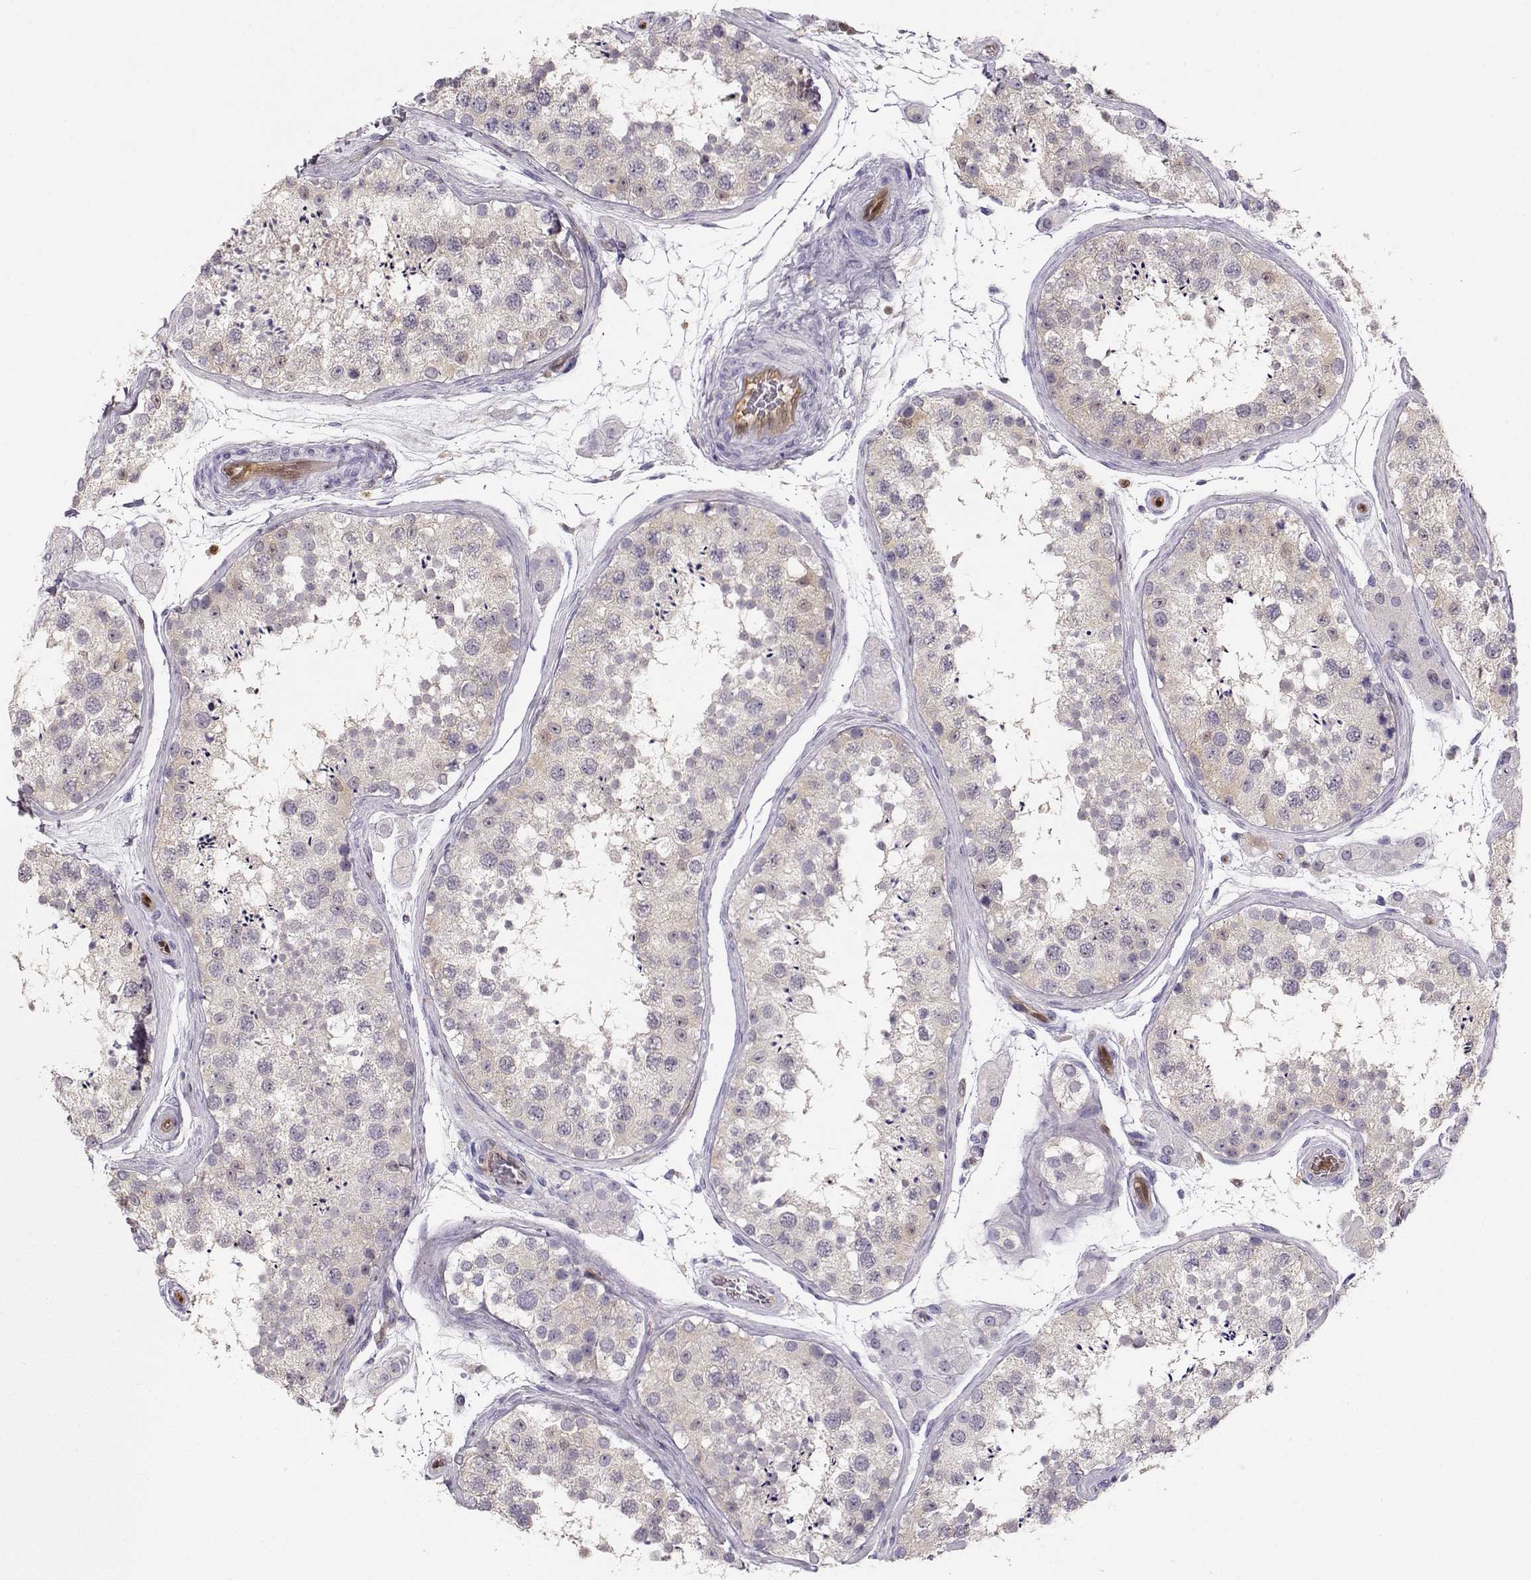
{"staining": {"intensity": "weak", "quantity": "25%-75%", "location": "cytoplasmic/membranous"}, "tissue": "testis", "cell_type": "Cells in seminiferous ducts", "image_type": "normal", "snomed": [{"axis": "morphology", "description": "Normal tissue, NOS"}, {"axis": "topography", "description": "Testis"}], "caption": "About 25%-75% of cells in seminiferous ducts in normal testis show weak cytoplasmic/membranous protein expression as visualized by brown immunohistochemical staining.", "gene": "PNP", "patient": {"sex": "male", "age": 41}}